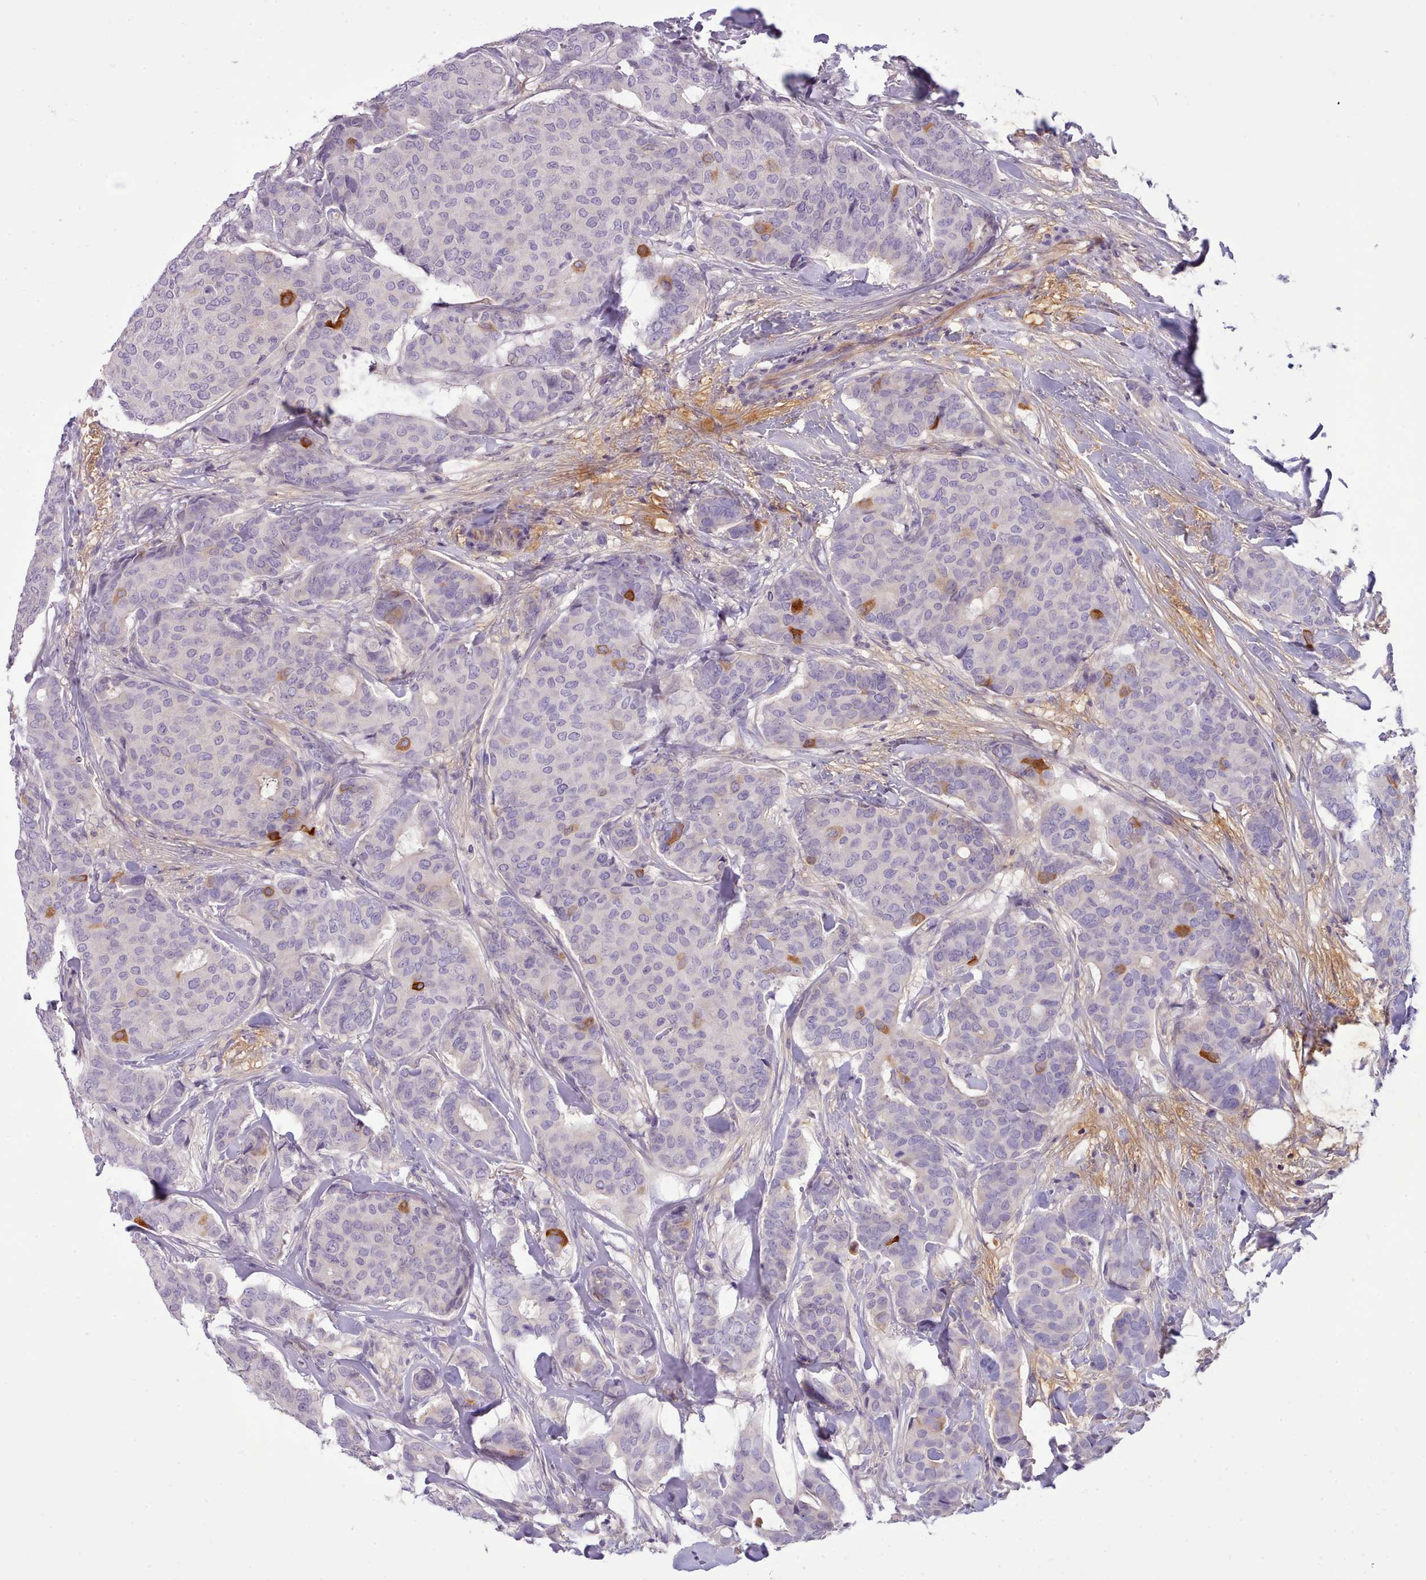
{"staining": {"intensity": "strong", "quantity": "<25%", "location": "cytoplasmic/membranous"}, "tissue": "breast cancer", "cell_type": "Tumor cells", "image_type": "cancer", "snomed": [{"axis": "morphology", "description": "Duct carcinoma"}, {"axis": "topography", "description": "Breast"}], "caption": "Immunohistochemistry photomicrograph of neoplastic tissue: intraductal carcinoma (breast) stained using immunohistochemistry exhibits medium levels of strong protein expression localized specifically in the cytoplasmic/membranous of tumor cells, appearing as a cytoplasmic/membranous brown color.", "gene": "CYP2A13", "patient": {"sex": "female", "age": 75}}